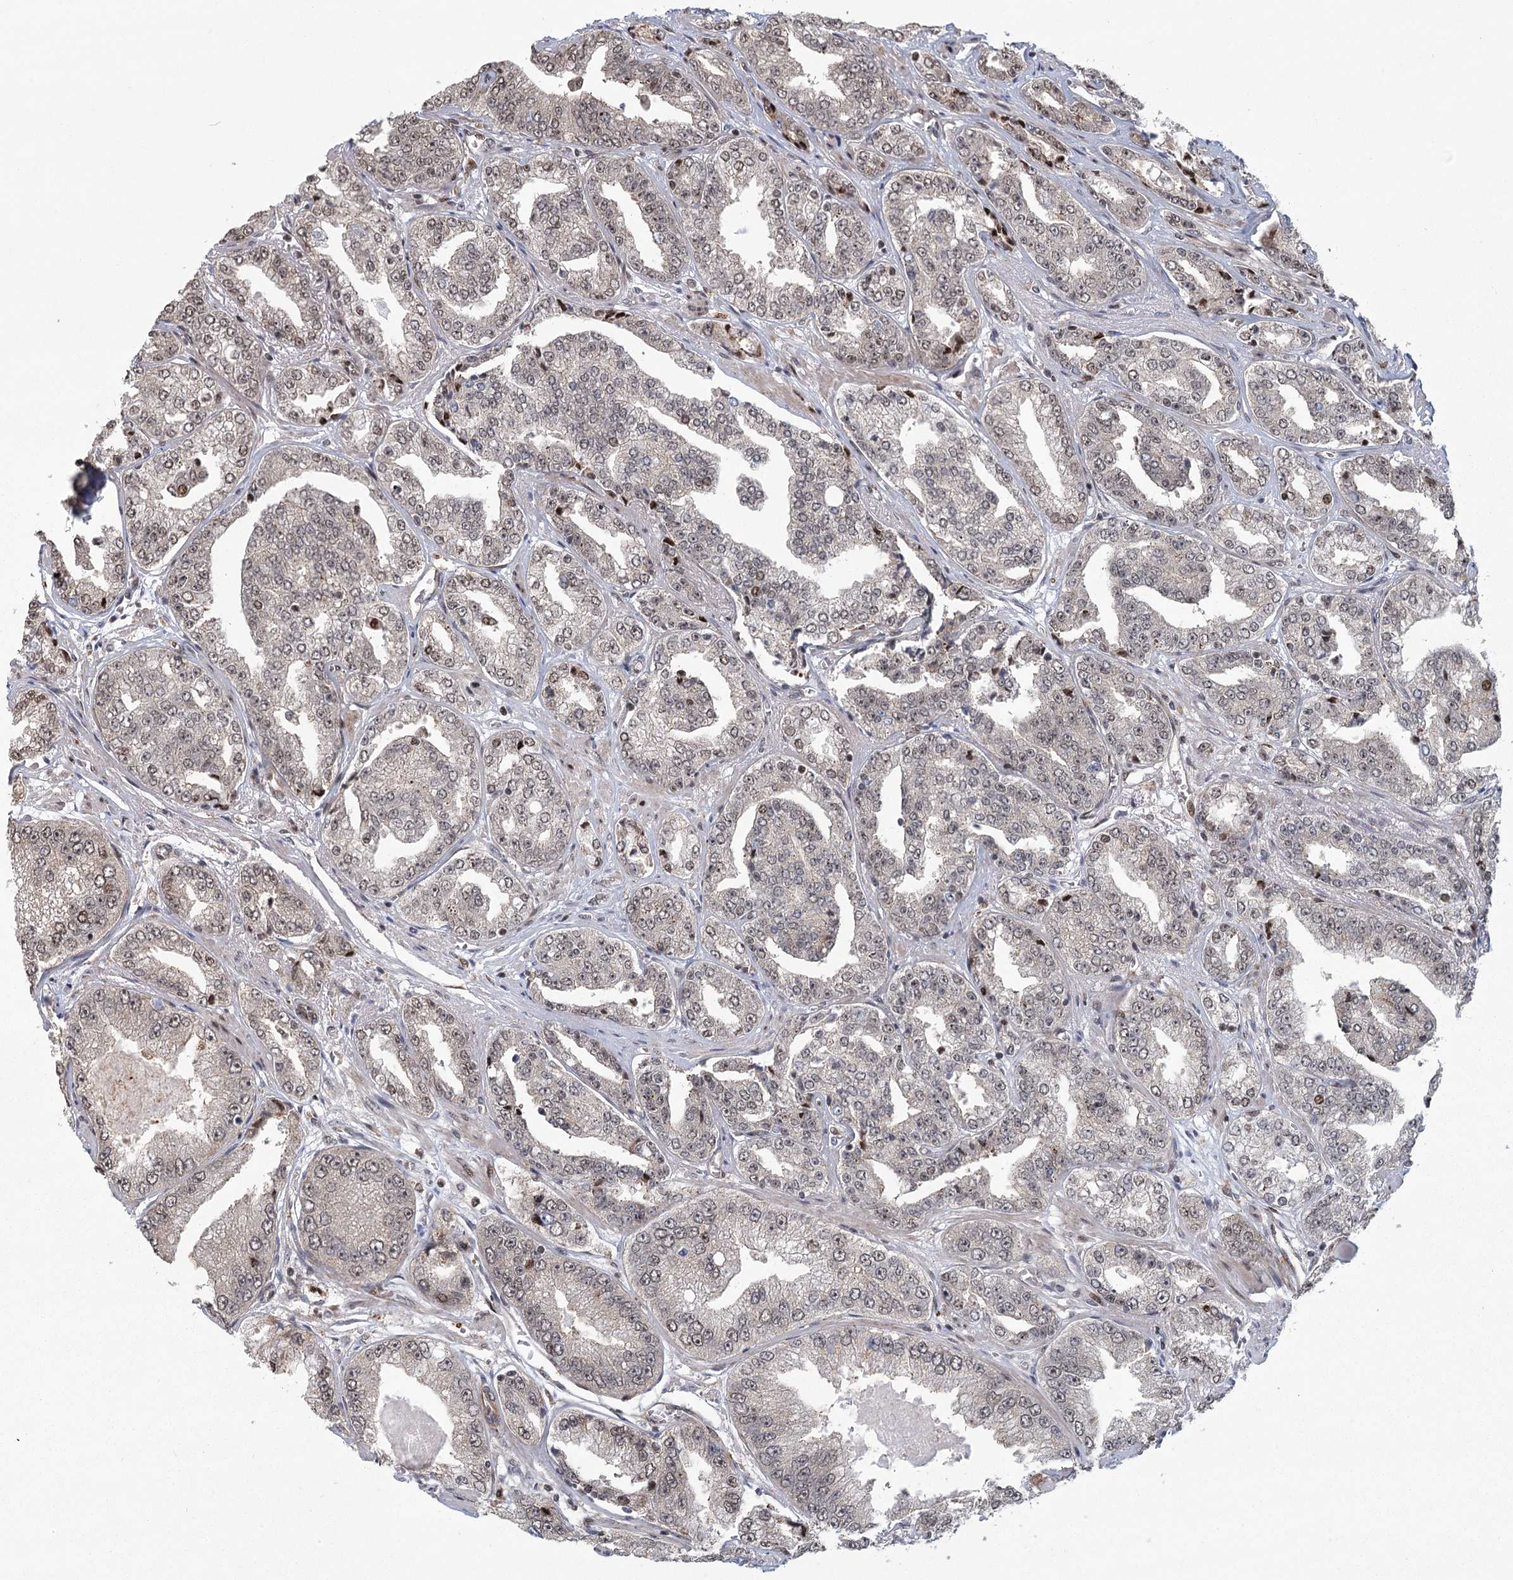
{"staining": {"intensity": "weak", "quantity": "25%-75%", "location": "nuclear"}, "tissue": "prostate cancer", "cell_type": "Tumor cells", "image_type": "cancer", "snomed": [{"axis": "morphology", "description": "Adenocarcinoma, High grade"}, {"axis": "topography", "description": "Prostate"}], "caption": "Protein staining of high-grade adenocarcinoma (prostate) tissue reveals weak nuclear expression in approximately 25%-75% of tumor cells.", "gene": "PARM1", "patient": {"sex": "male", "age": 71}}